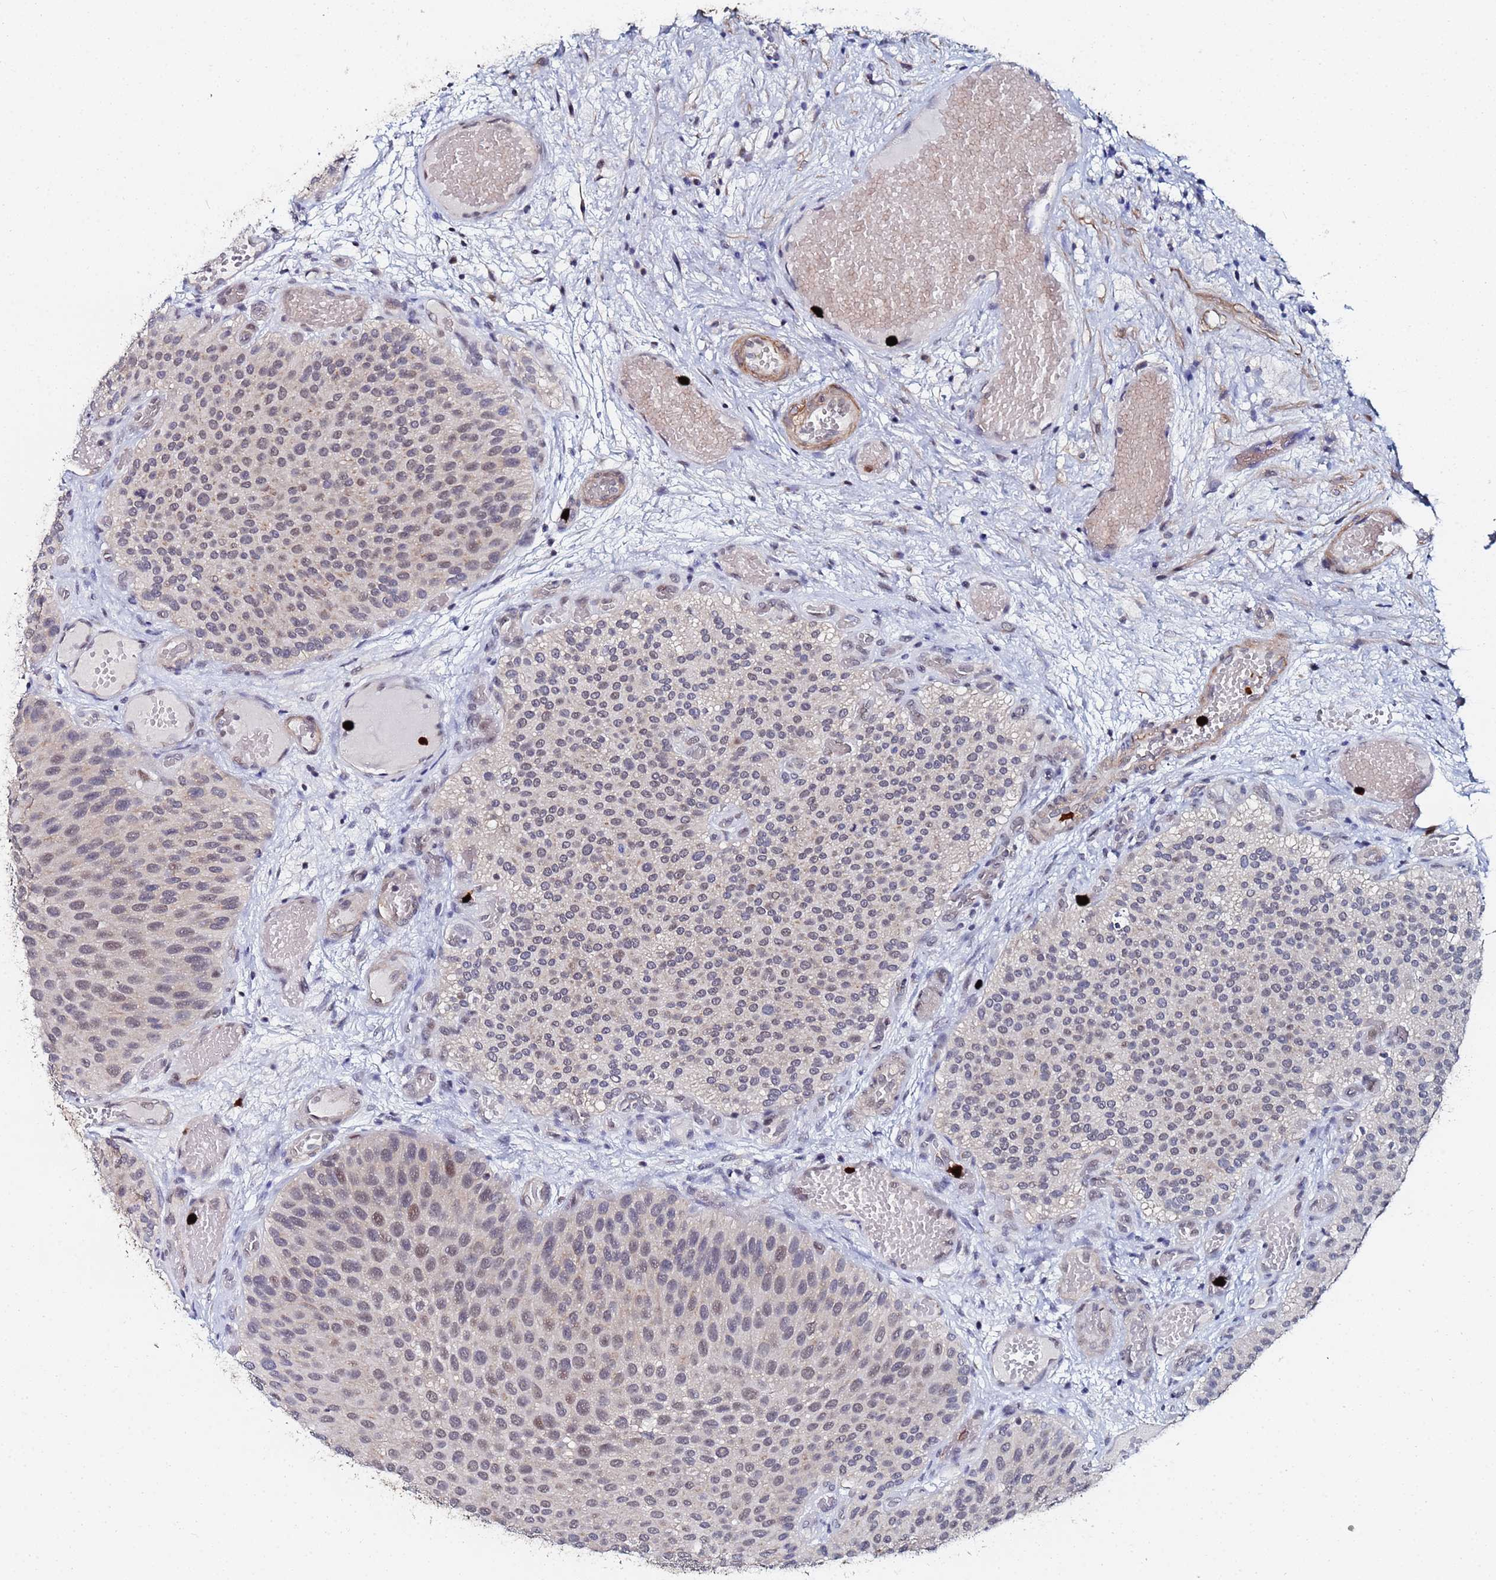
{"staining": {"intensity": "moderate", "quantity": "<25%", "location": "cytoplasmic/membranous"}, "tissue": "urothelial cancer", "cell_type": "Tumor cells", "image_type": "cancer", "snomed": [{"axis": "morphology", "description": "Urothelial carcinoma, Low grade"}, {"axis": "topography", "description": "Urinary bladder"}], "caption": "The immunohistochemical stain labels moderate cytoplasmic/membranous expression in tumor cells of urothelial cancer tissue.", "gene": "MTCL1", "patient": {"sex": "male", "age": 89}}